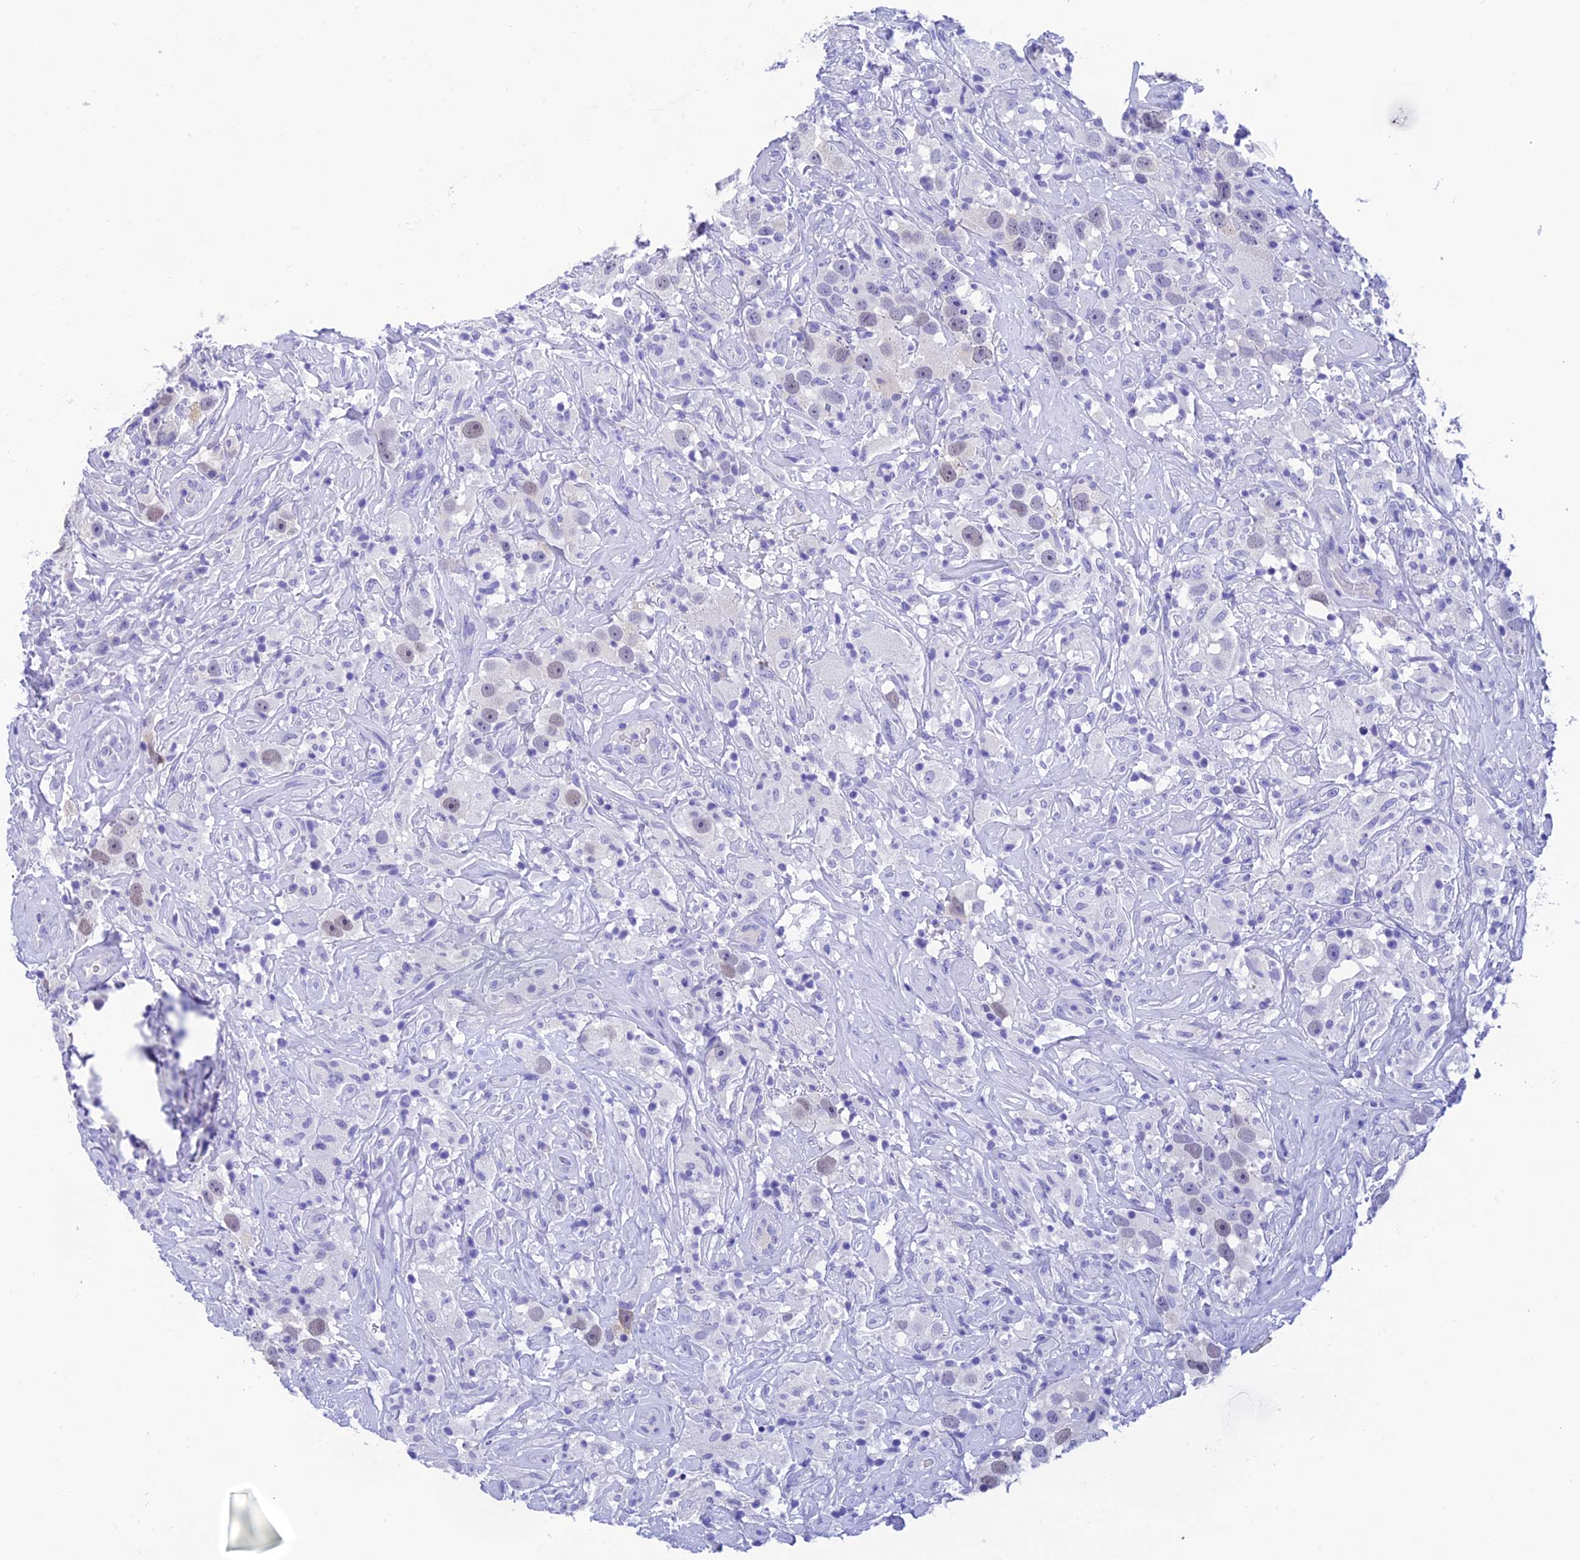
{"staining": {"intensity": "negative", "quantity": "none", "location": "none"}, "tissue": "testis cancer", "cell_type": "Tumor cells", "image_type": "cancer", "snomed": [{"axis": "morphology", "description": "Seminoma, NOS"}, {"axis": "topography", "description": "Testis"}], "caption": "DAB immunohistochemical staining of testis seminoma displays no significant staining in tumor cells. Nuclei are stained in blue.", "gene": "KDELR3", "patient": {"sex": "male", "age": 49}}